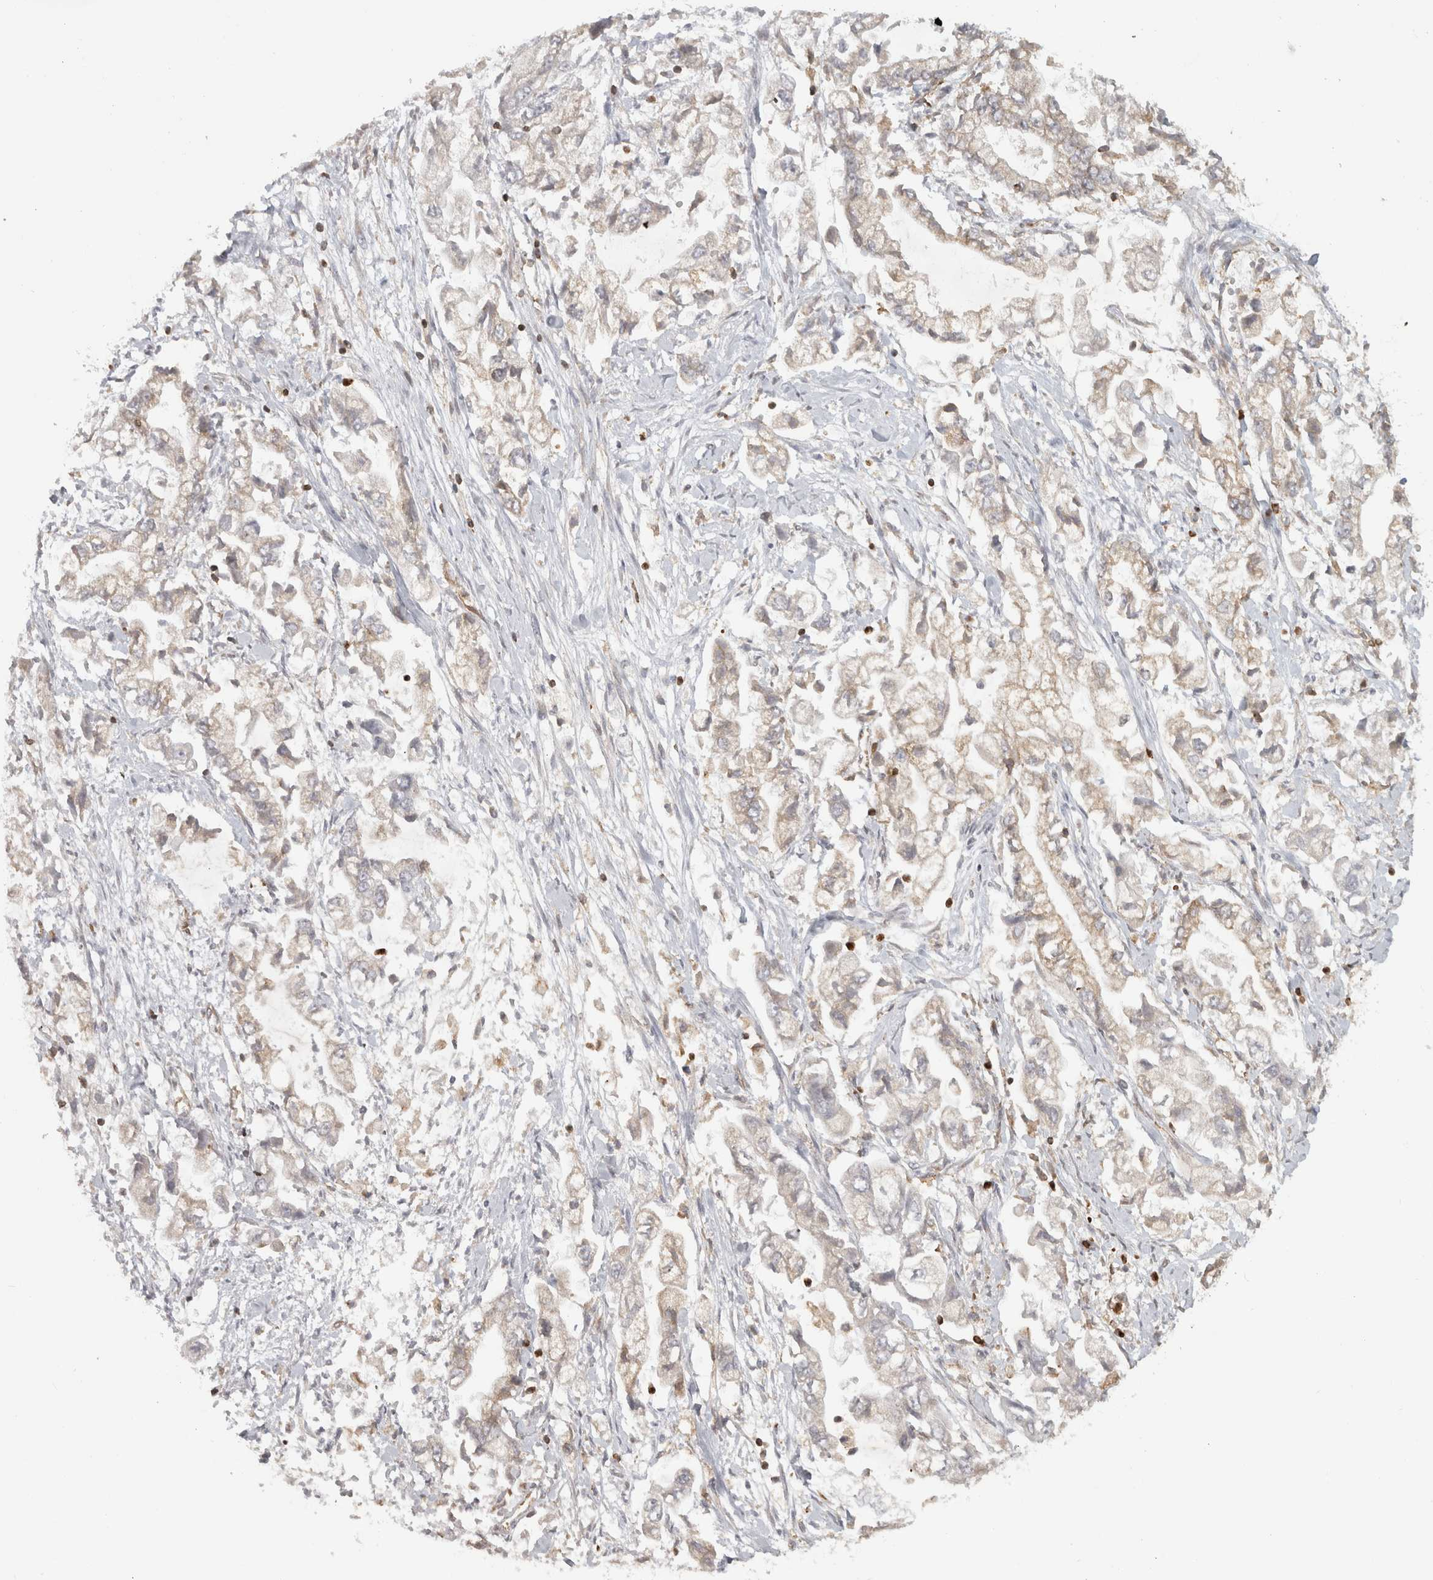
{"staining": {"intensity": "weak", "quantity": "<25%", "location": "cytoplasmic/membranous"}, "tissue": "stomach cancer", "cell_type": "Tumor cells", "image_type": "cancer", "snomed": [{"axis": "morphology", "description": "Normal tissue, NOS"}, {"axis": "morphology", "description": "Adenocarcinoma, NOS"}, {"axis": "topography", "description": "Stomach"}], "caption": "Immunohistochemistry micrograph of adenocarcinoma (stomach) stained for a protein (brown), which exhibits no positivity in tumor cells.", "gene": "HLA-E", "patient": {"sex": "male", "age": 62}}